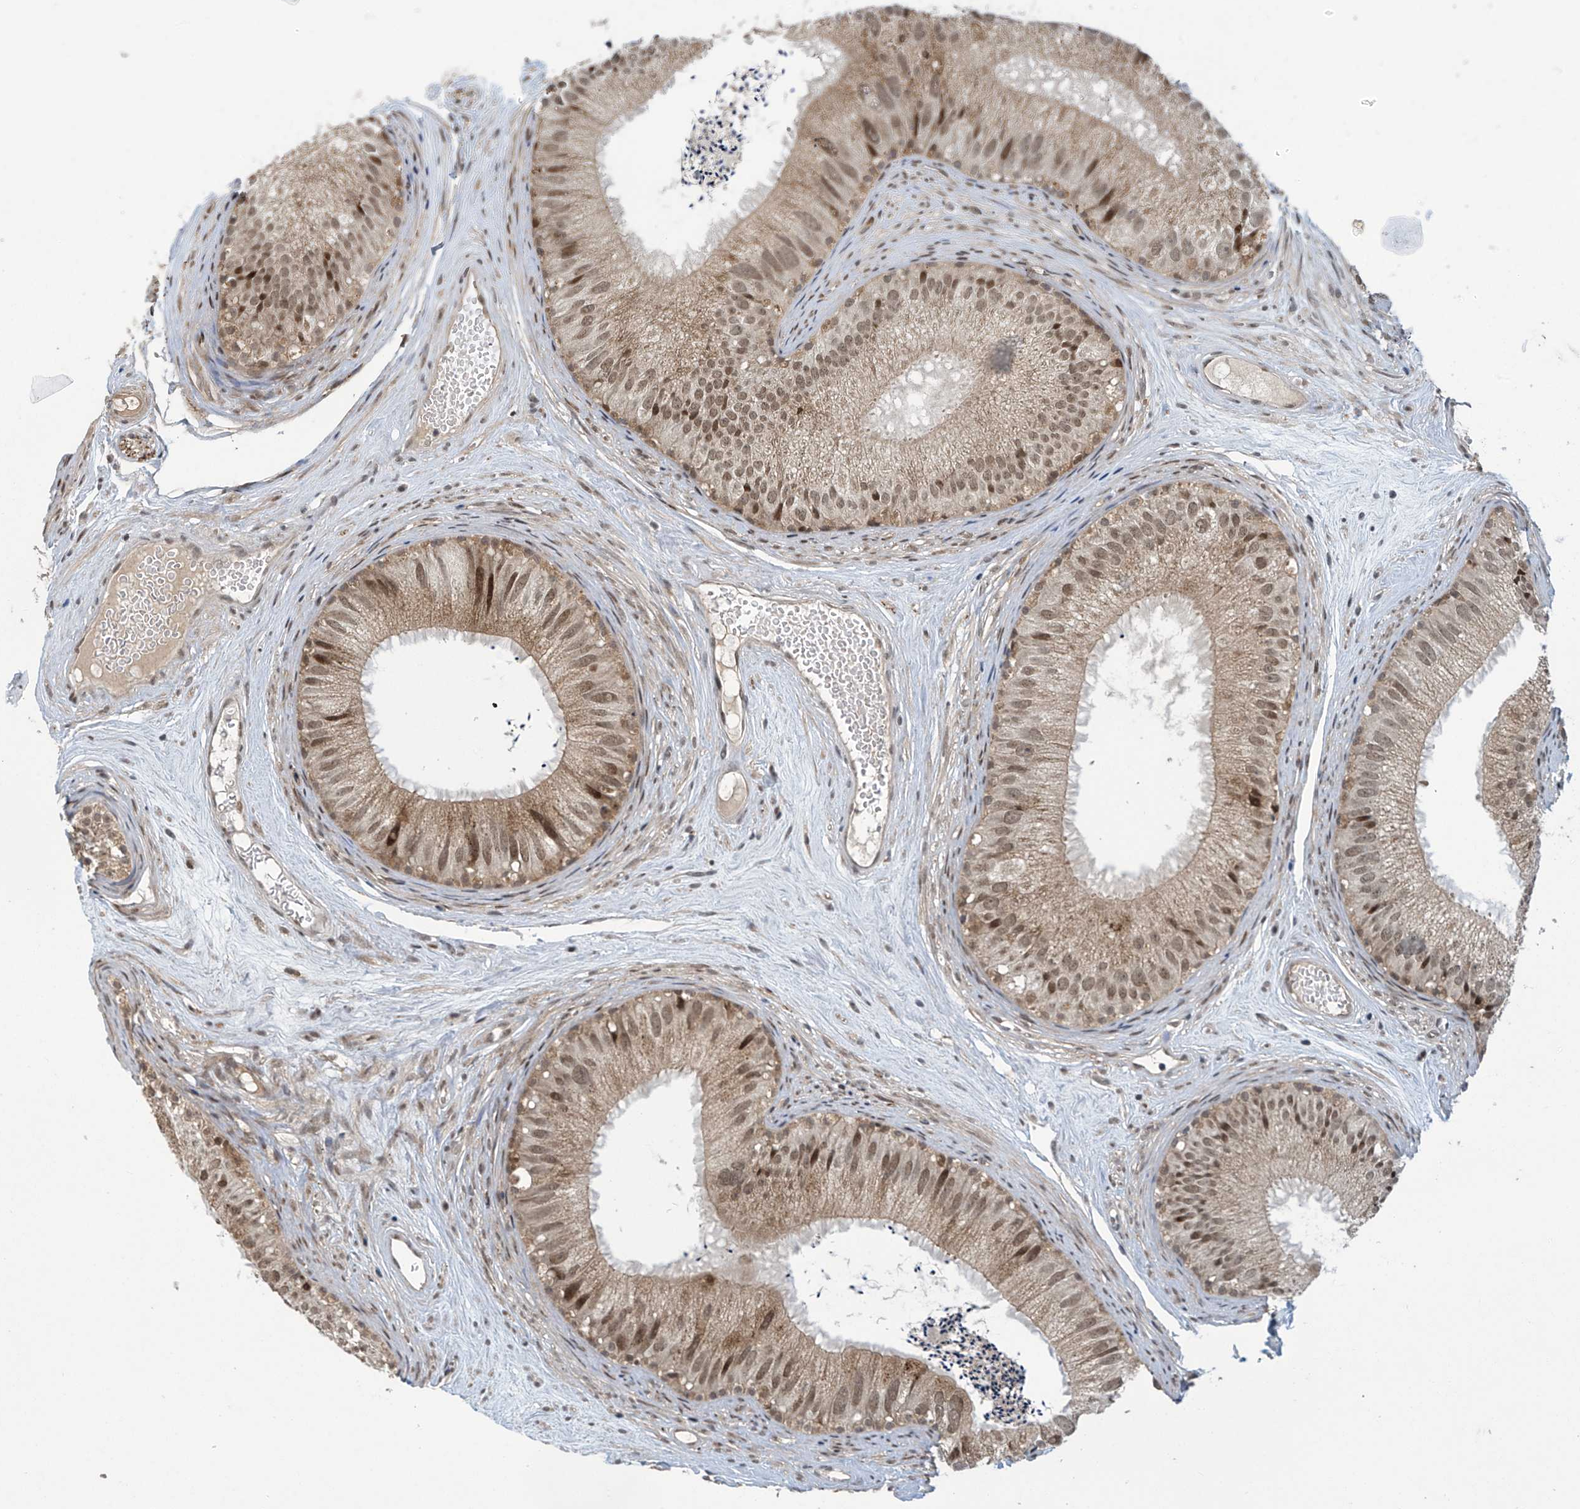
{"staining": {"intensity": "moderate", "quantity": ">75%", "location": "cytoplasmic/membranous,nuclear"}, "tissue": "epididymis", "cell_type": "Glandular cells", "image_type": "normal", "snomed": [{"axis": "morphology", "description": "Normal tissue, NOS"}, {"axis": "topography", "description": "Epididymis"}], "caption": "Glandular cells reveal medium levels of moderate cytoplasmic/membranous,nuclear staining in about >75% of cells in normal human epididymis. Ihc stains the protein of interest in brown and the nuclei are stained blue.", "gene": "ABHD13", "patient": {"sex": "male", "age": 77}}